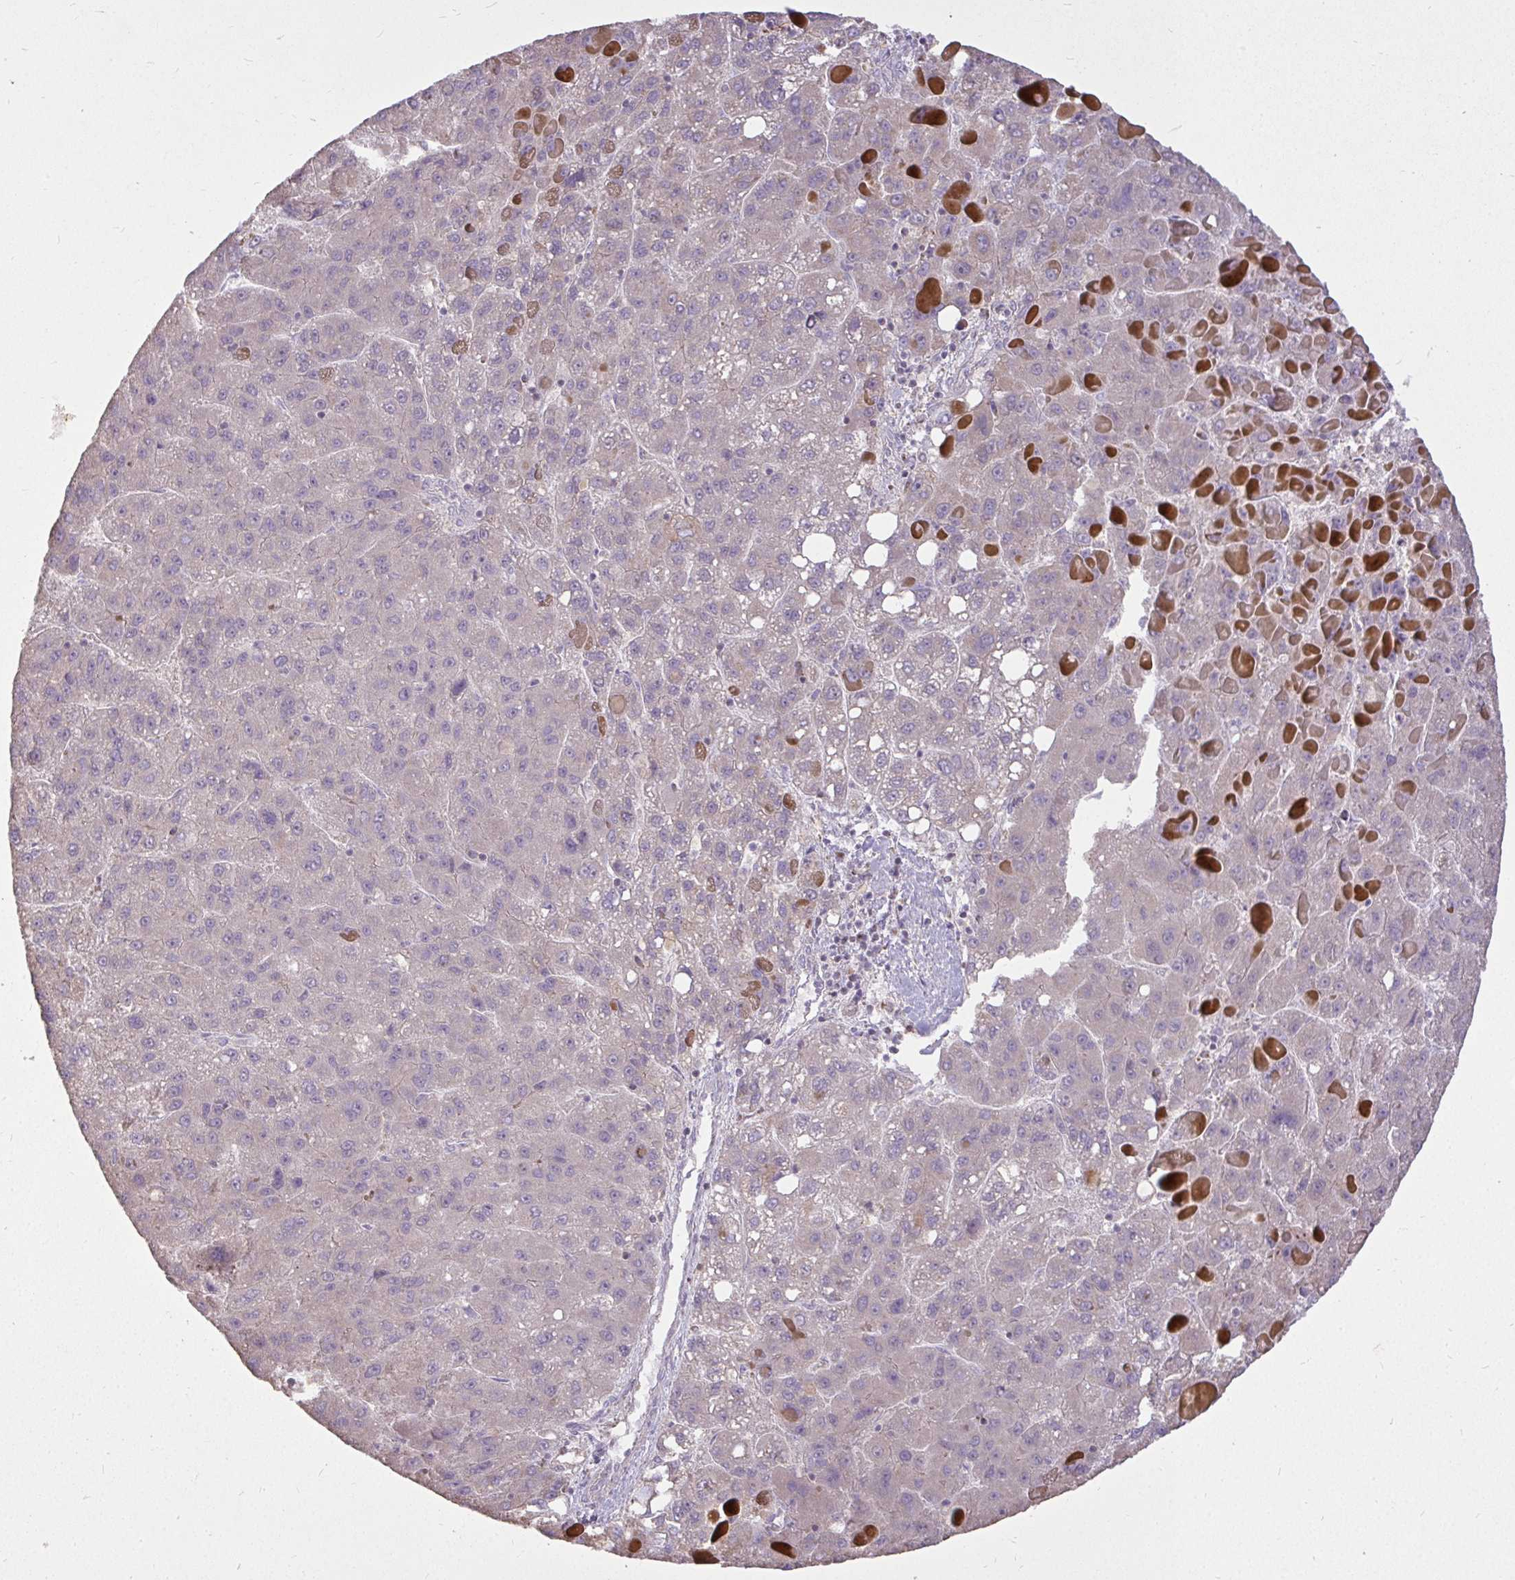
{"staining": {"intensity": "negative", "quantity": "none", "location": "none"}, "tissue": "liver cancer", "cell_type": "Tumor cells", "image_type": "cancer", "snomed": [{"axis": "morphology", "description": "Carcinoma, Hepatocellular, NOS"}, {"axis": "topography", "description": "Liver"}], "caption": "This micrograph is of hepatocellular carcinoma (liver) stained with immunohistochemistry to label a protein in brown with the nuclei are counter-stained blue. There is no staining in tumor cells.", "gene": "STRIP1", "patient": {"sex": "female", "age": 82}}